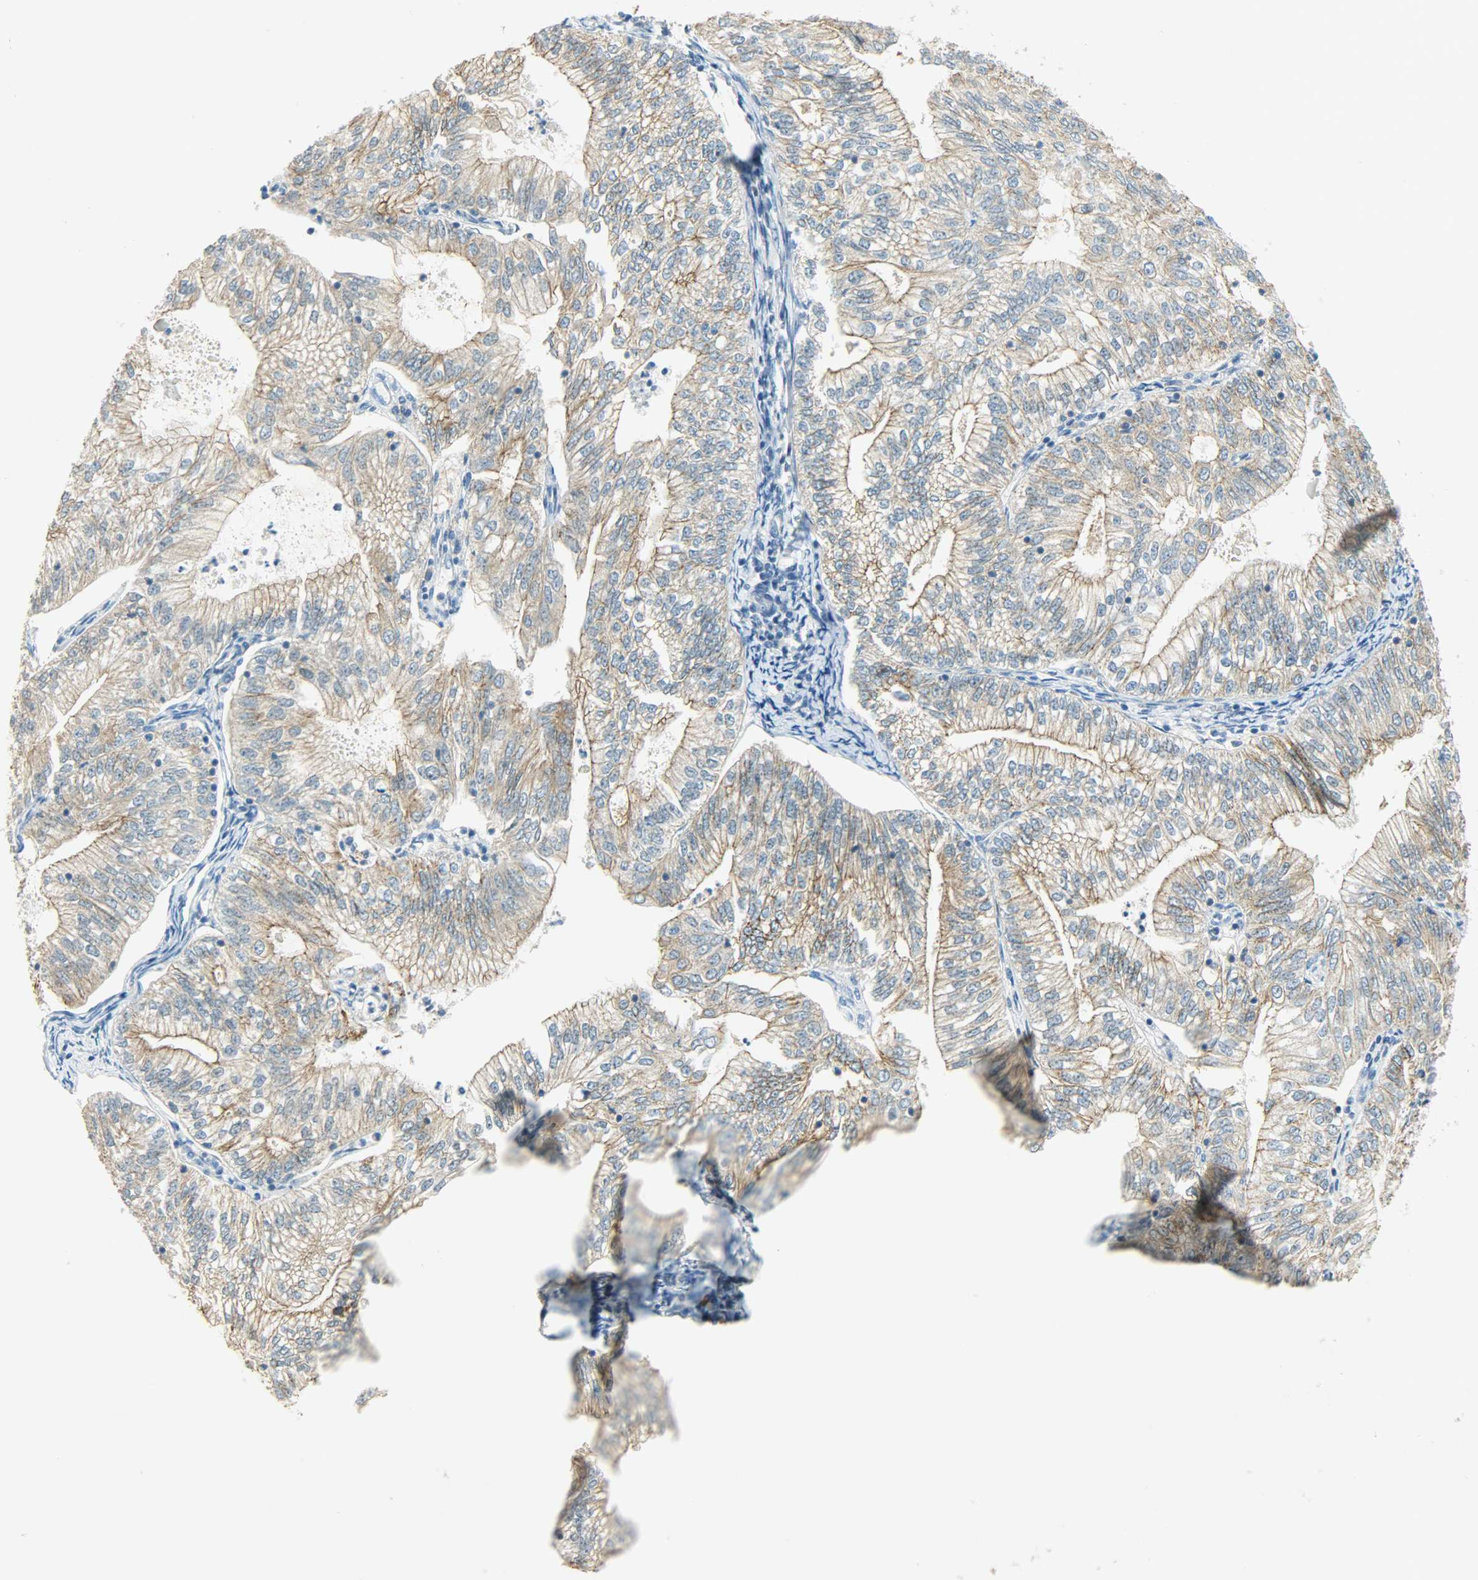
{"staining": {"intensity": "moderate", "quantity": ">75%", "location": "cytoplasmic/membranous"}, "tissue": "endometrial cancer", "cell_type": "Tumor cells", "image_type": "cancer", "snomed": [{"axis": "morphology", "description": "Adenocarcinoma, NOS"}, {"axis": "topography", "description": "Endometrium"}], "caption": "The image demonstrates staining of endometrial adenocarcinoma, revealing moderate cytoplasmic/membranous protein expression (brown color) within tumor cells.", "gene": "DSG2", "patient": {"sex": "female", "age": 69}}